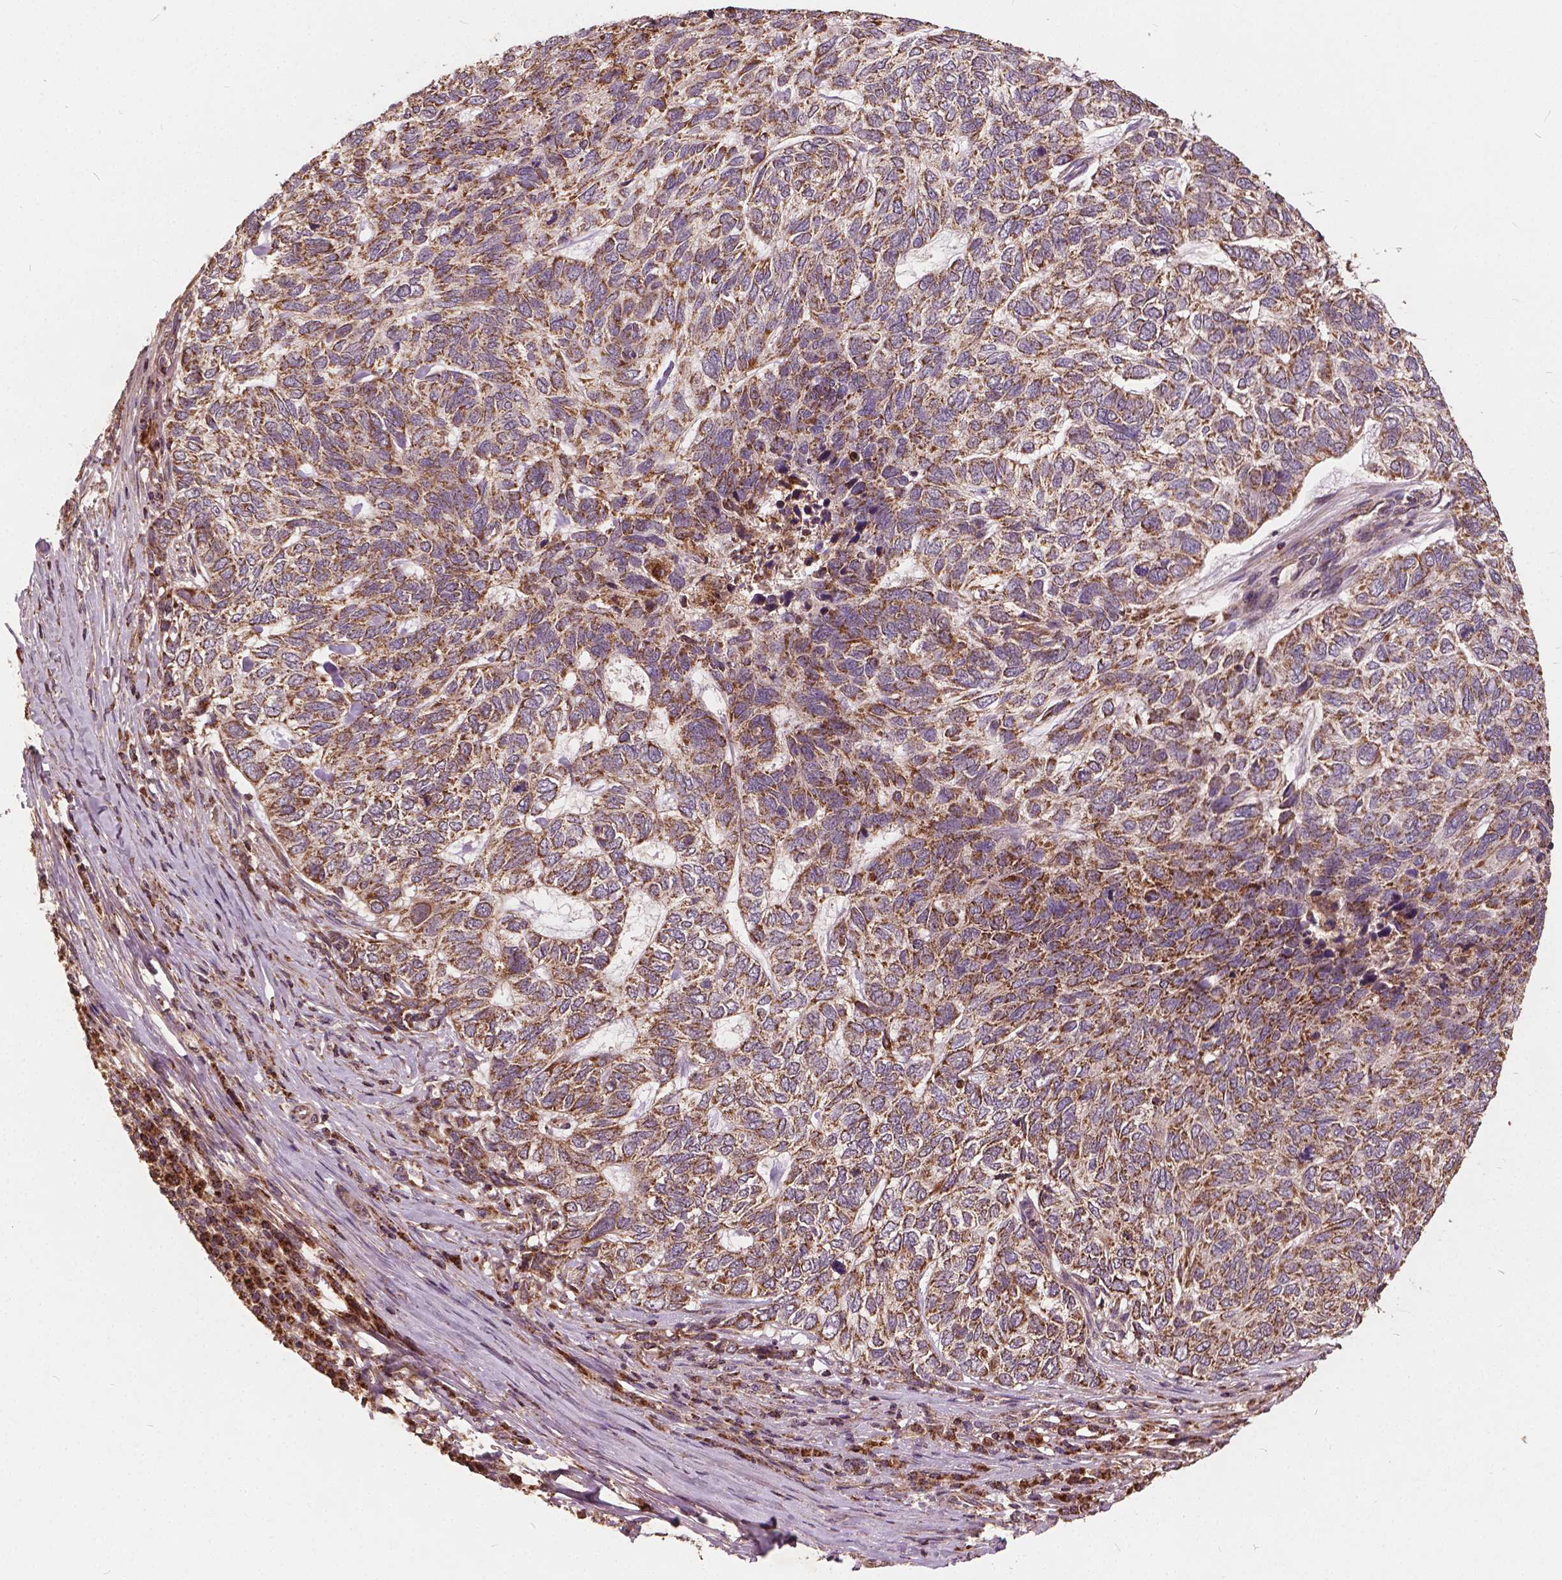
{"staining": {"intensity": "moderate", "quantity": ">75%", "location": "cytoplasmic/membranous"}, "tissue": "skin cancer", "cell_type": "Tumor cells", "image_type": "cancer", "snomed": [{"axis": "morphology", "description": "Basal cell carcinoma"}, {"axis": "topography", "description": "Skin"}], "caption": "Brown immunohistochemical staining in skin basal cell carcinoma displays moderate cytoplasmic/membranous staining in approximately >75% of tumor cells. Immunohistochemistry (ihc) stains the protein of interest in brown and the nuclei are stained blue.", "gene": "UBXN2A", "patient": {"sex": "female", "age": 65}}